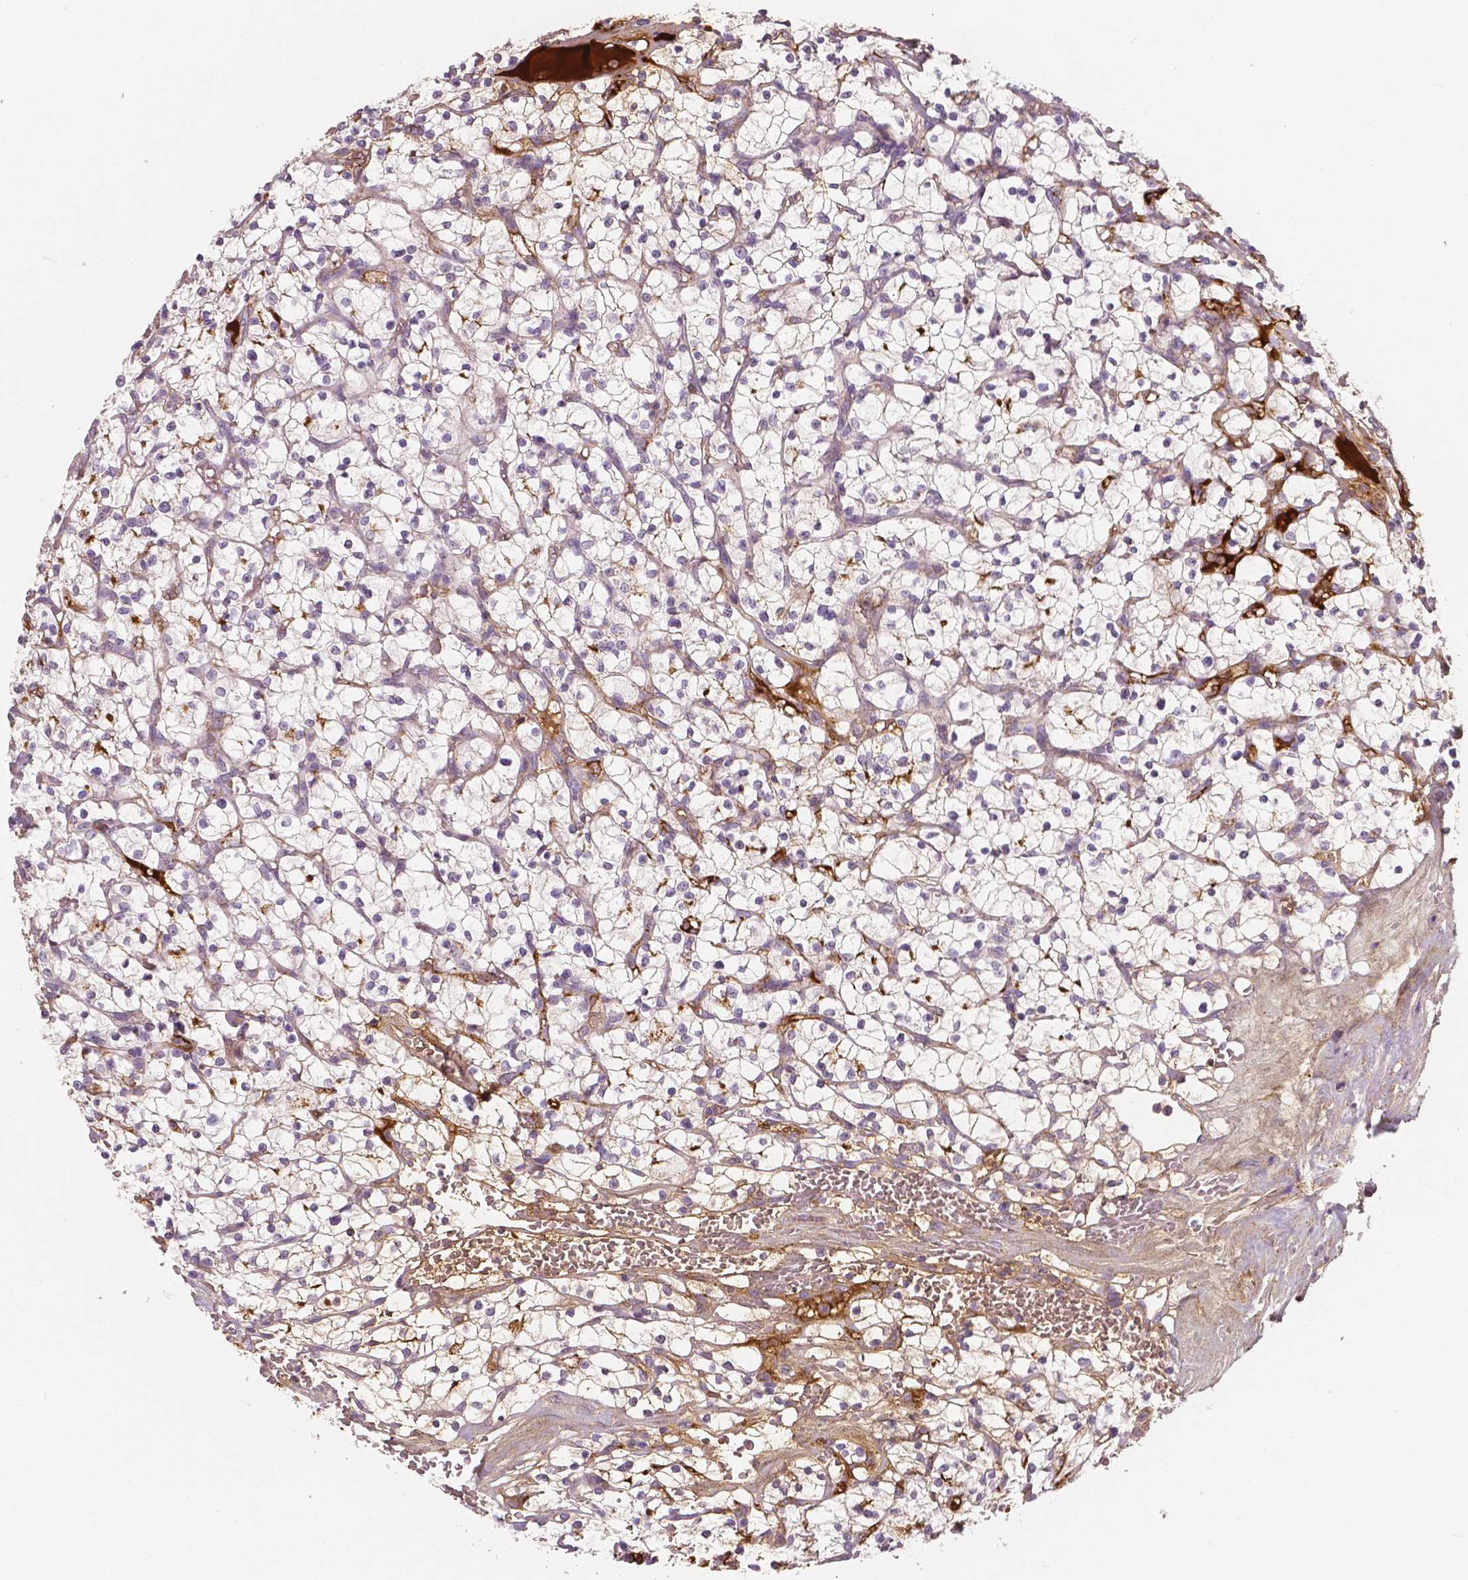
{"staining": {"intensity": "weak", "quantity": "25%-75%", "location": "cytoplasmic/membranous"}, "tissue": "renal cancer", "cell_type": "Tumor cells", "image_type": "cancer", "snomed": [{"axis": "morphology", "description": "Adenocarcinoma, NOS"}, {"axis": "topography", "description": "Kidney"}], "caption": "Weak cytoplasmic/membranous positivity for a protein is identified in about 25%-75% of tumor cells of renal adenocarcinoma using immunohistochemistry.", "gene": "APOA4", "patient": {"sex": "female", "age": 64}}